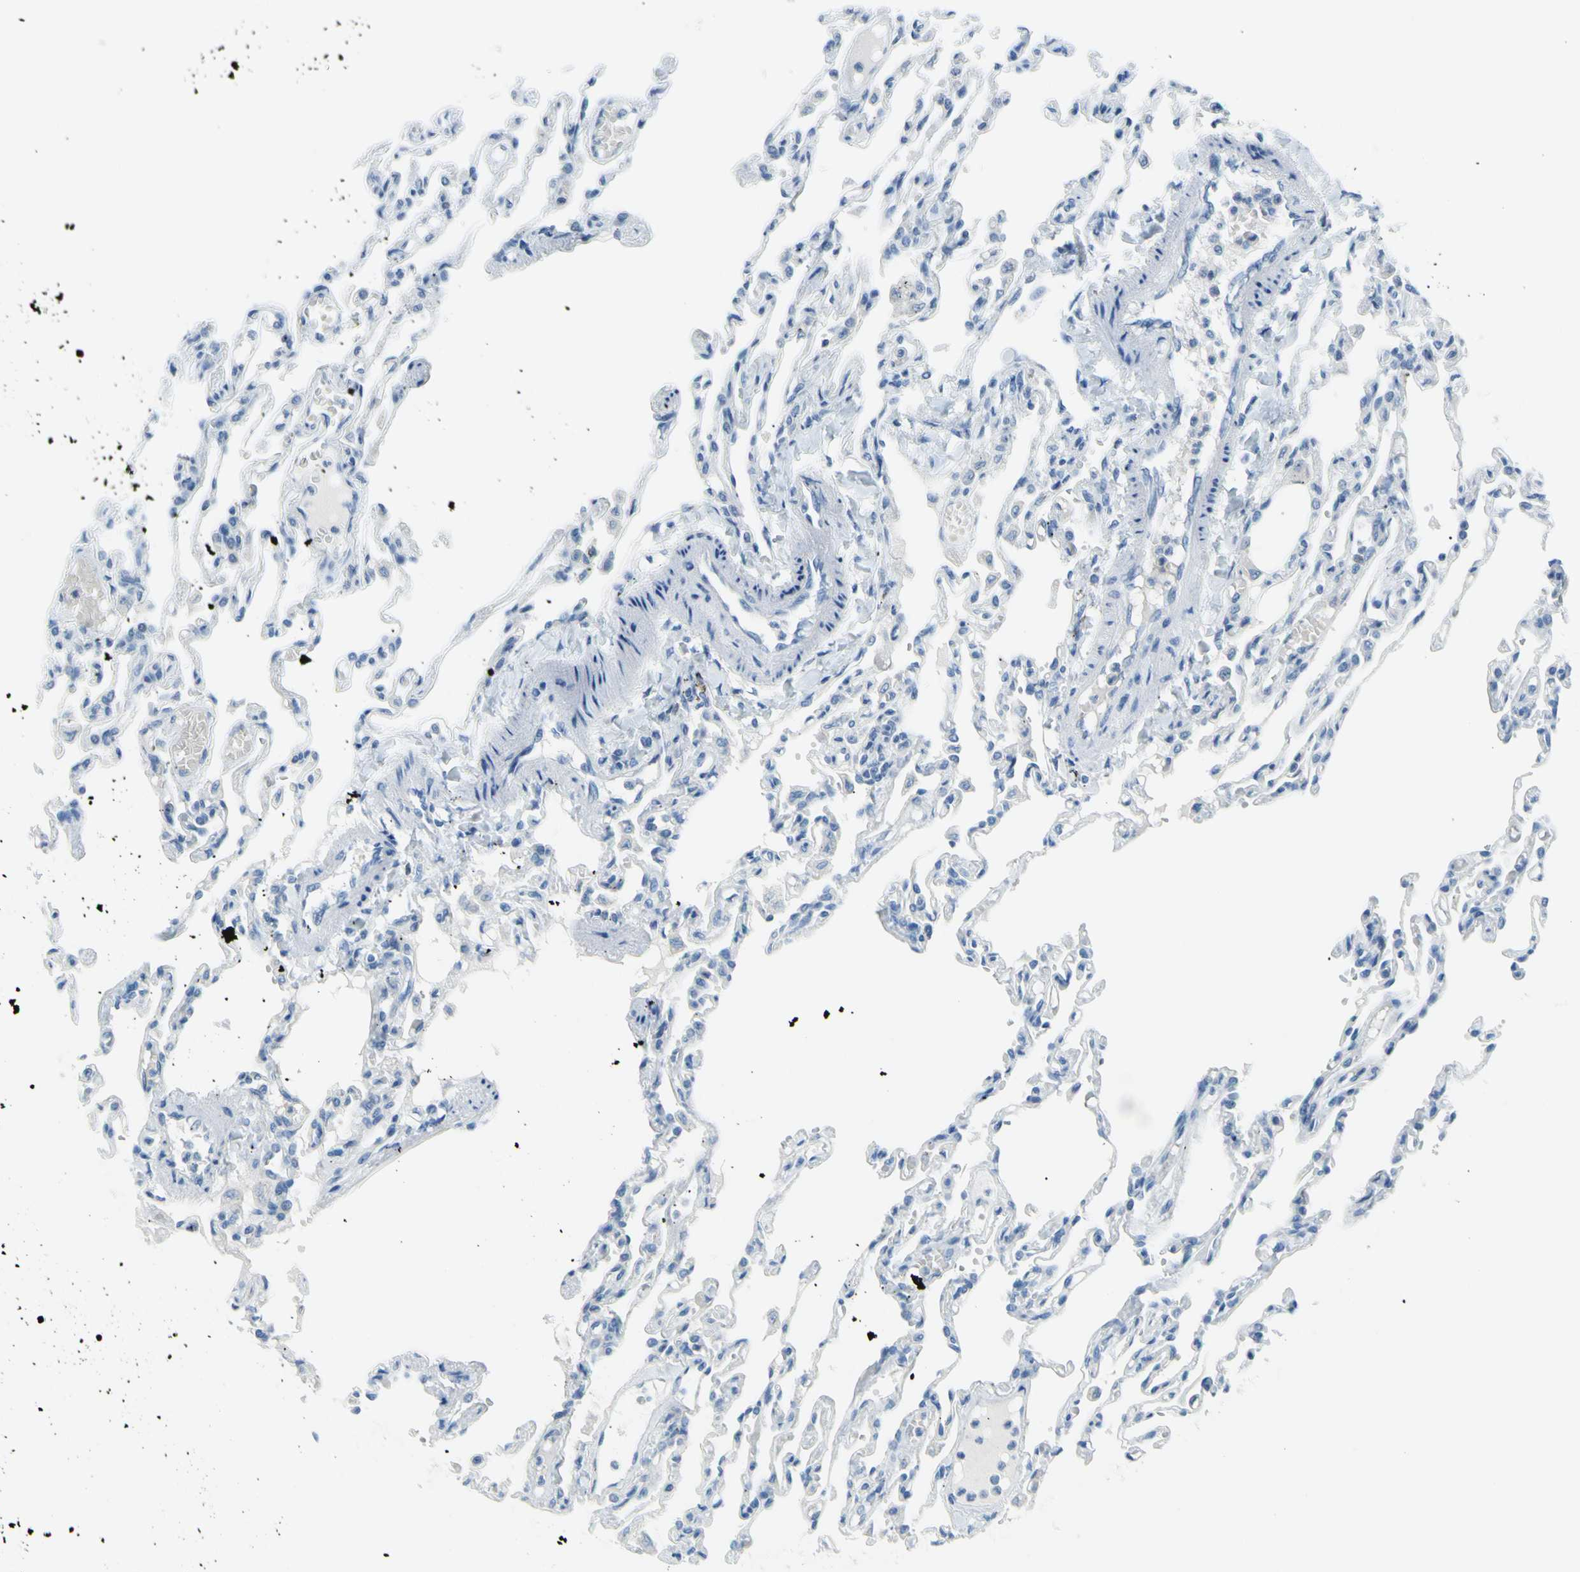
{"staining": {"intensity": "negative", "quantity": "none", "location": "none"}, "tissue": "lung", "cell_type": "Alveolar cells", "image_type": "normal", "snomed": [{"axis": "morphology", "description": "Normal tissue, NOS"}, {"axis": "topography", "description": "Lung"}], "caption": "There is no significant positivity in alveolar cells of lung. Nuclei are stained in blue.", "gene": "DCT", "patient": {"sex": "male", "age": 21}}